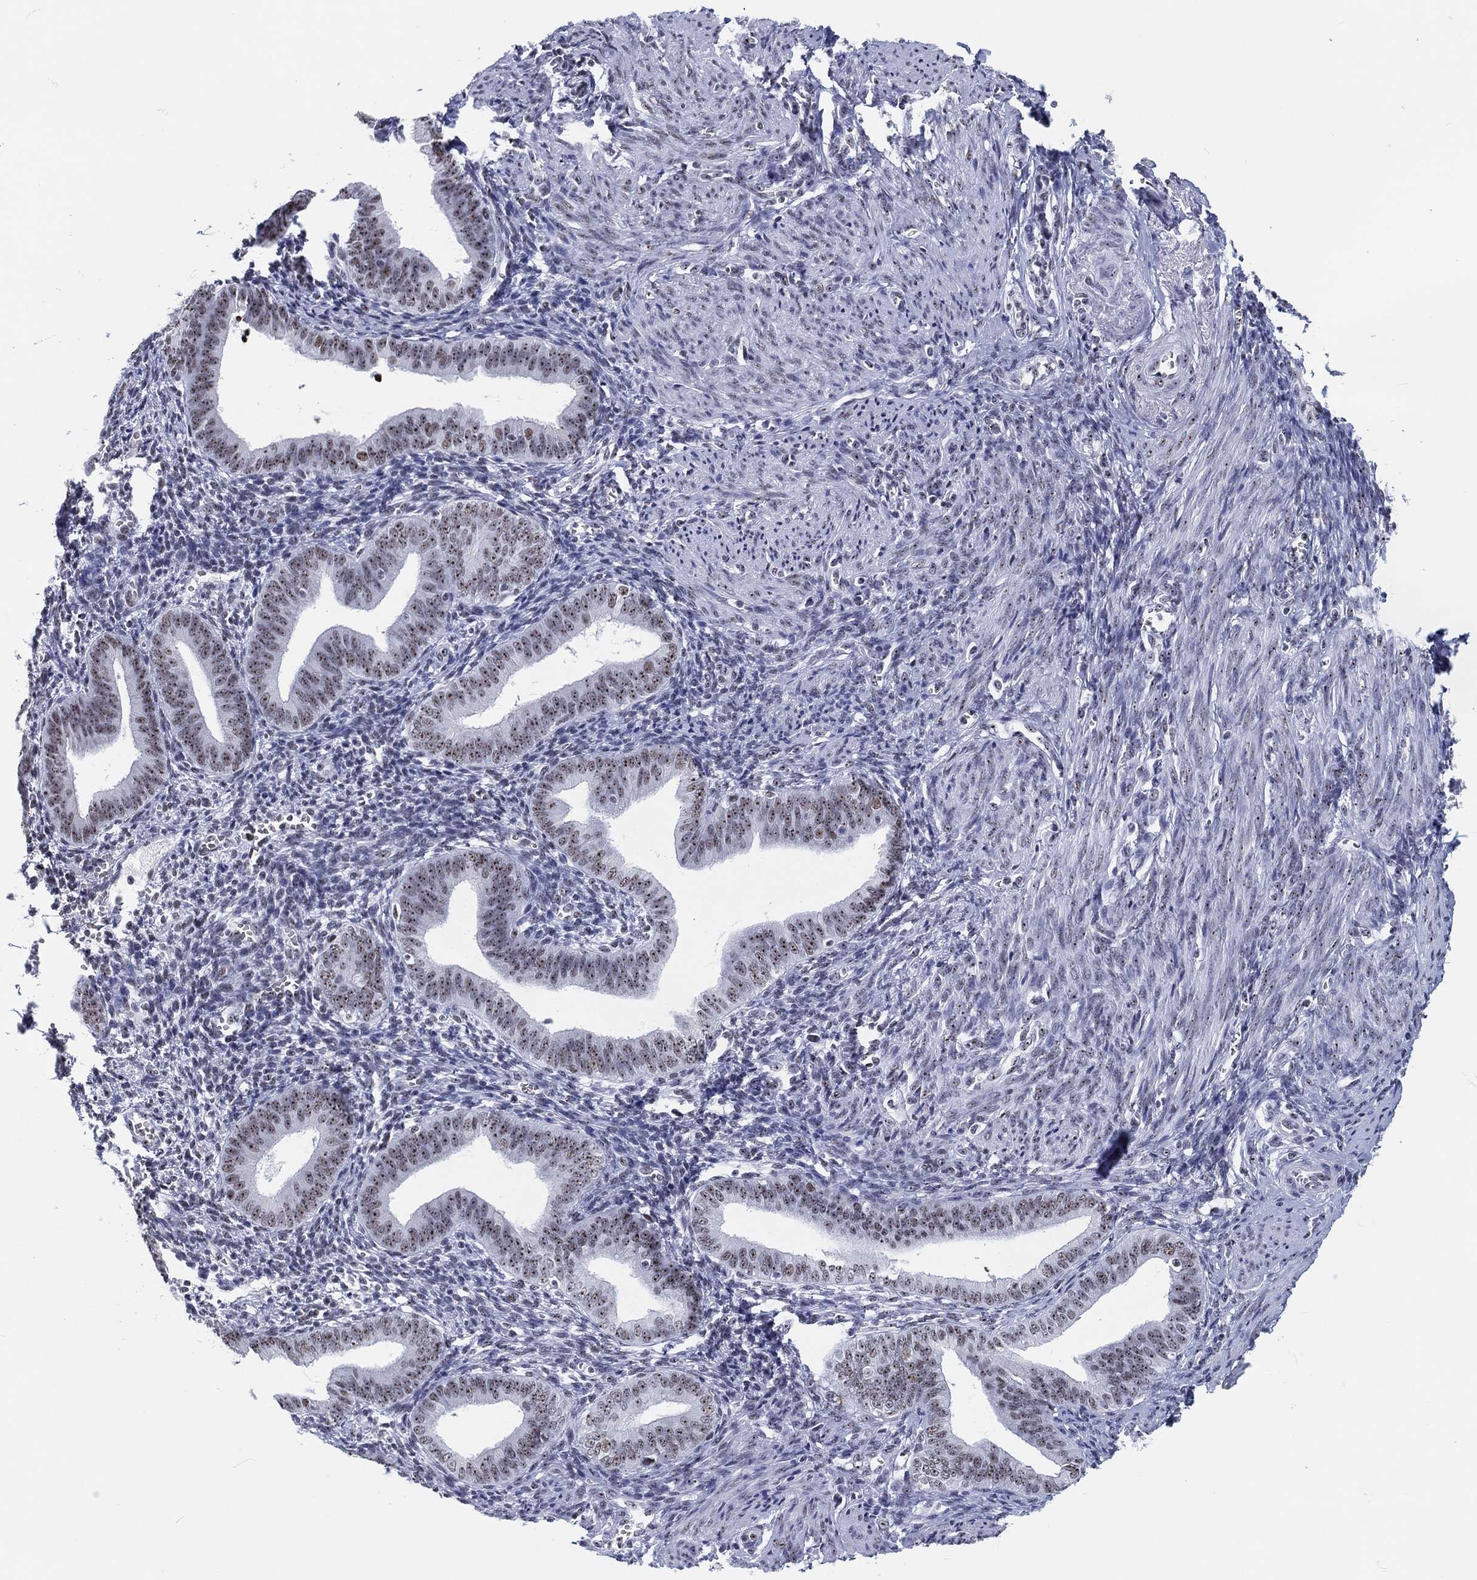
{"staining": {"intensity": "negative", "quantity": "none", "location": "none"}, "tissue": "endometrium", "cell_type": "Cells in endometrial stroma", "image_type": "normal", "snomed": [{"axis": "morphology", "description": "Normal tissue, NOS"}, {"axis": "topography", "description": "Endometrium"}], "caption": "The image shows no significant expression in cells in endometrial stroma of endometrium.", "gene": "MAPK8IP1", "patient": {"sex": "female", "age": 42}}